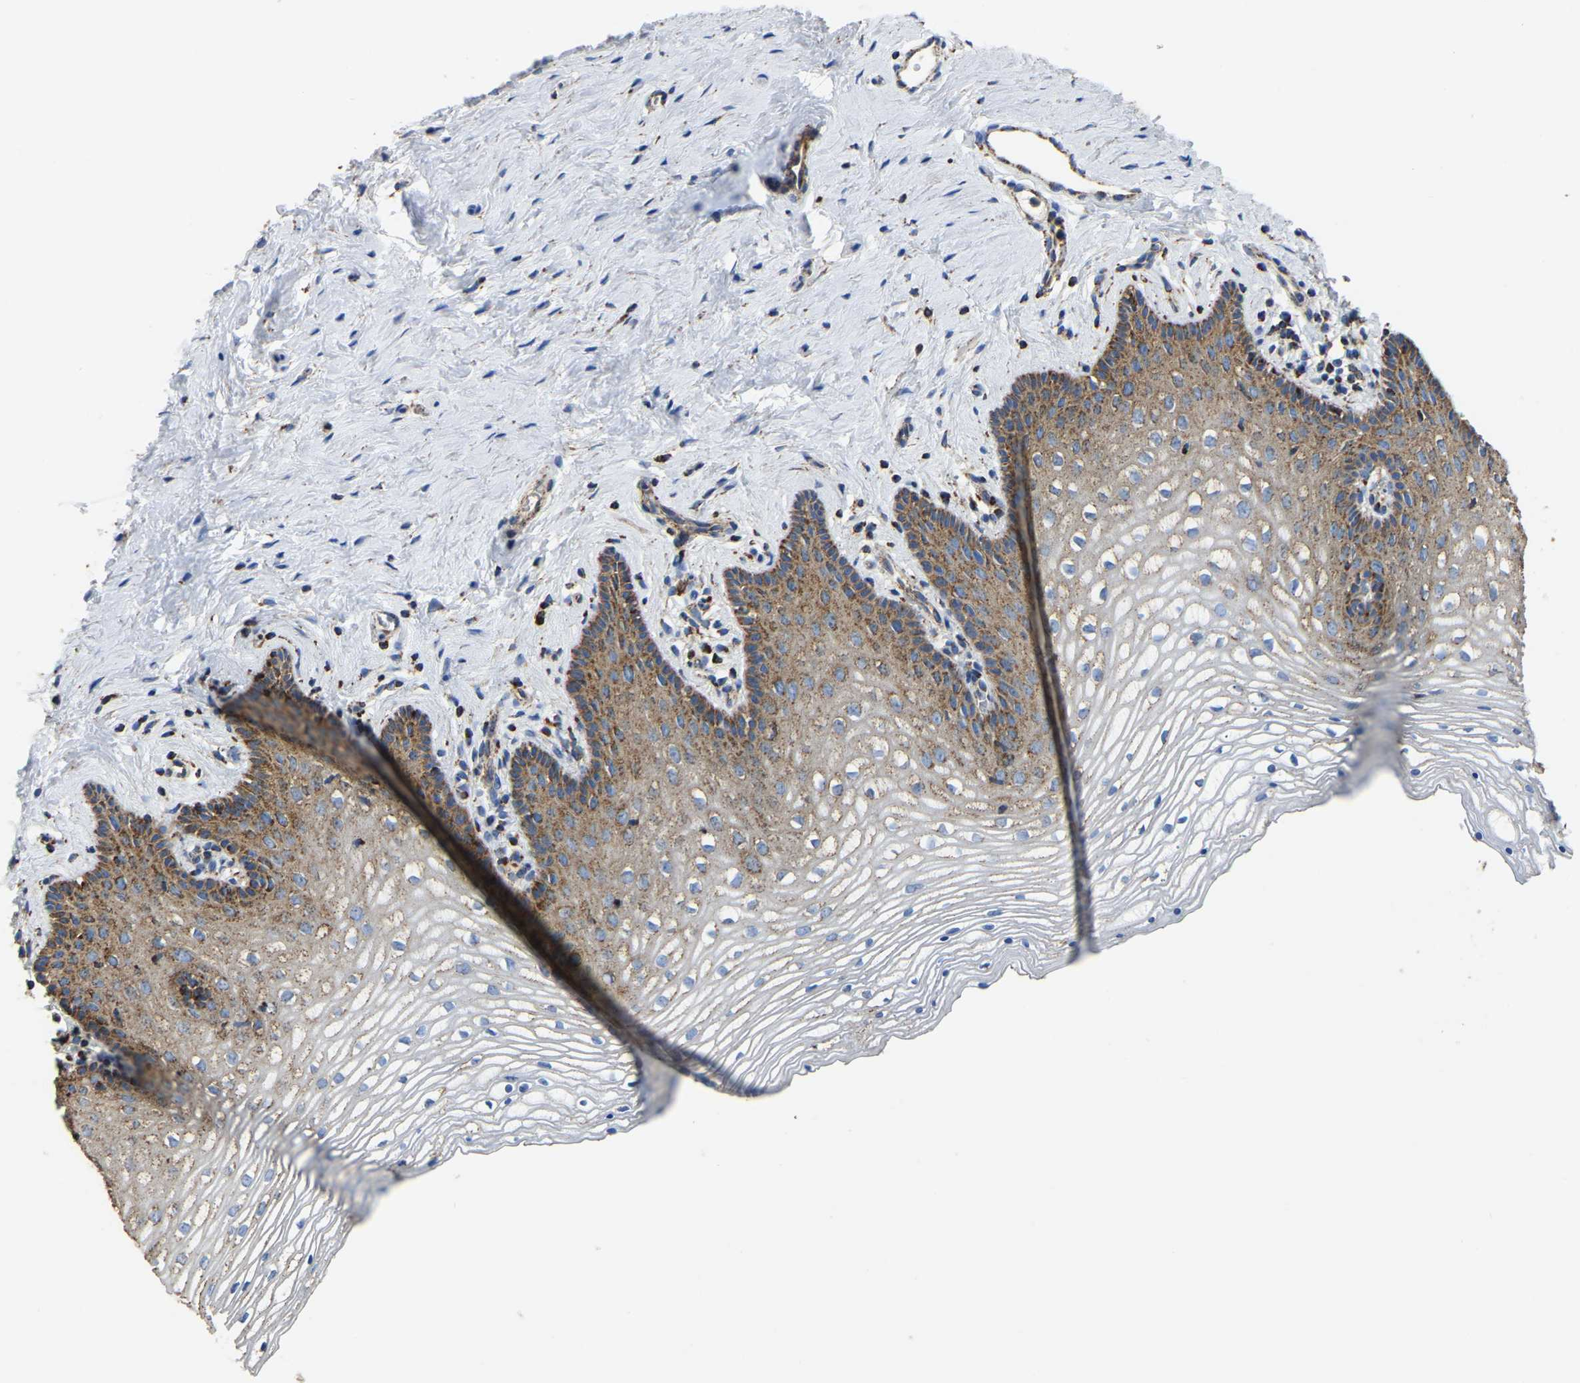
{"staining": {"intensity": "moderate", "quantity": "25%-75%", "location": "cytoplasmic/membranous"}, "tissue": "vagina", "cell_type": "Squamous epithelial cells", "image_type": "normal", "snomed": [{"axis": "morphology", "description": "Normal tissue, NOS"}, {"axis": "topography", "description": "Vagina"}], "caption": "Immunohistochemical staining of benign vagina shows moderate cytoplasmic/membranous protein staining in about 25%-75% of squamous epithelial cells.", "gene": "ETFA", "patient": {"sex": "female", "age": 32}}